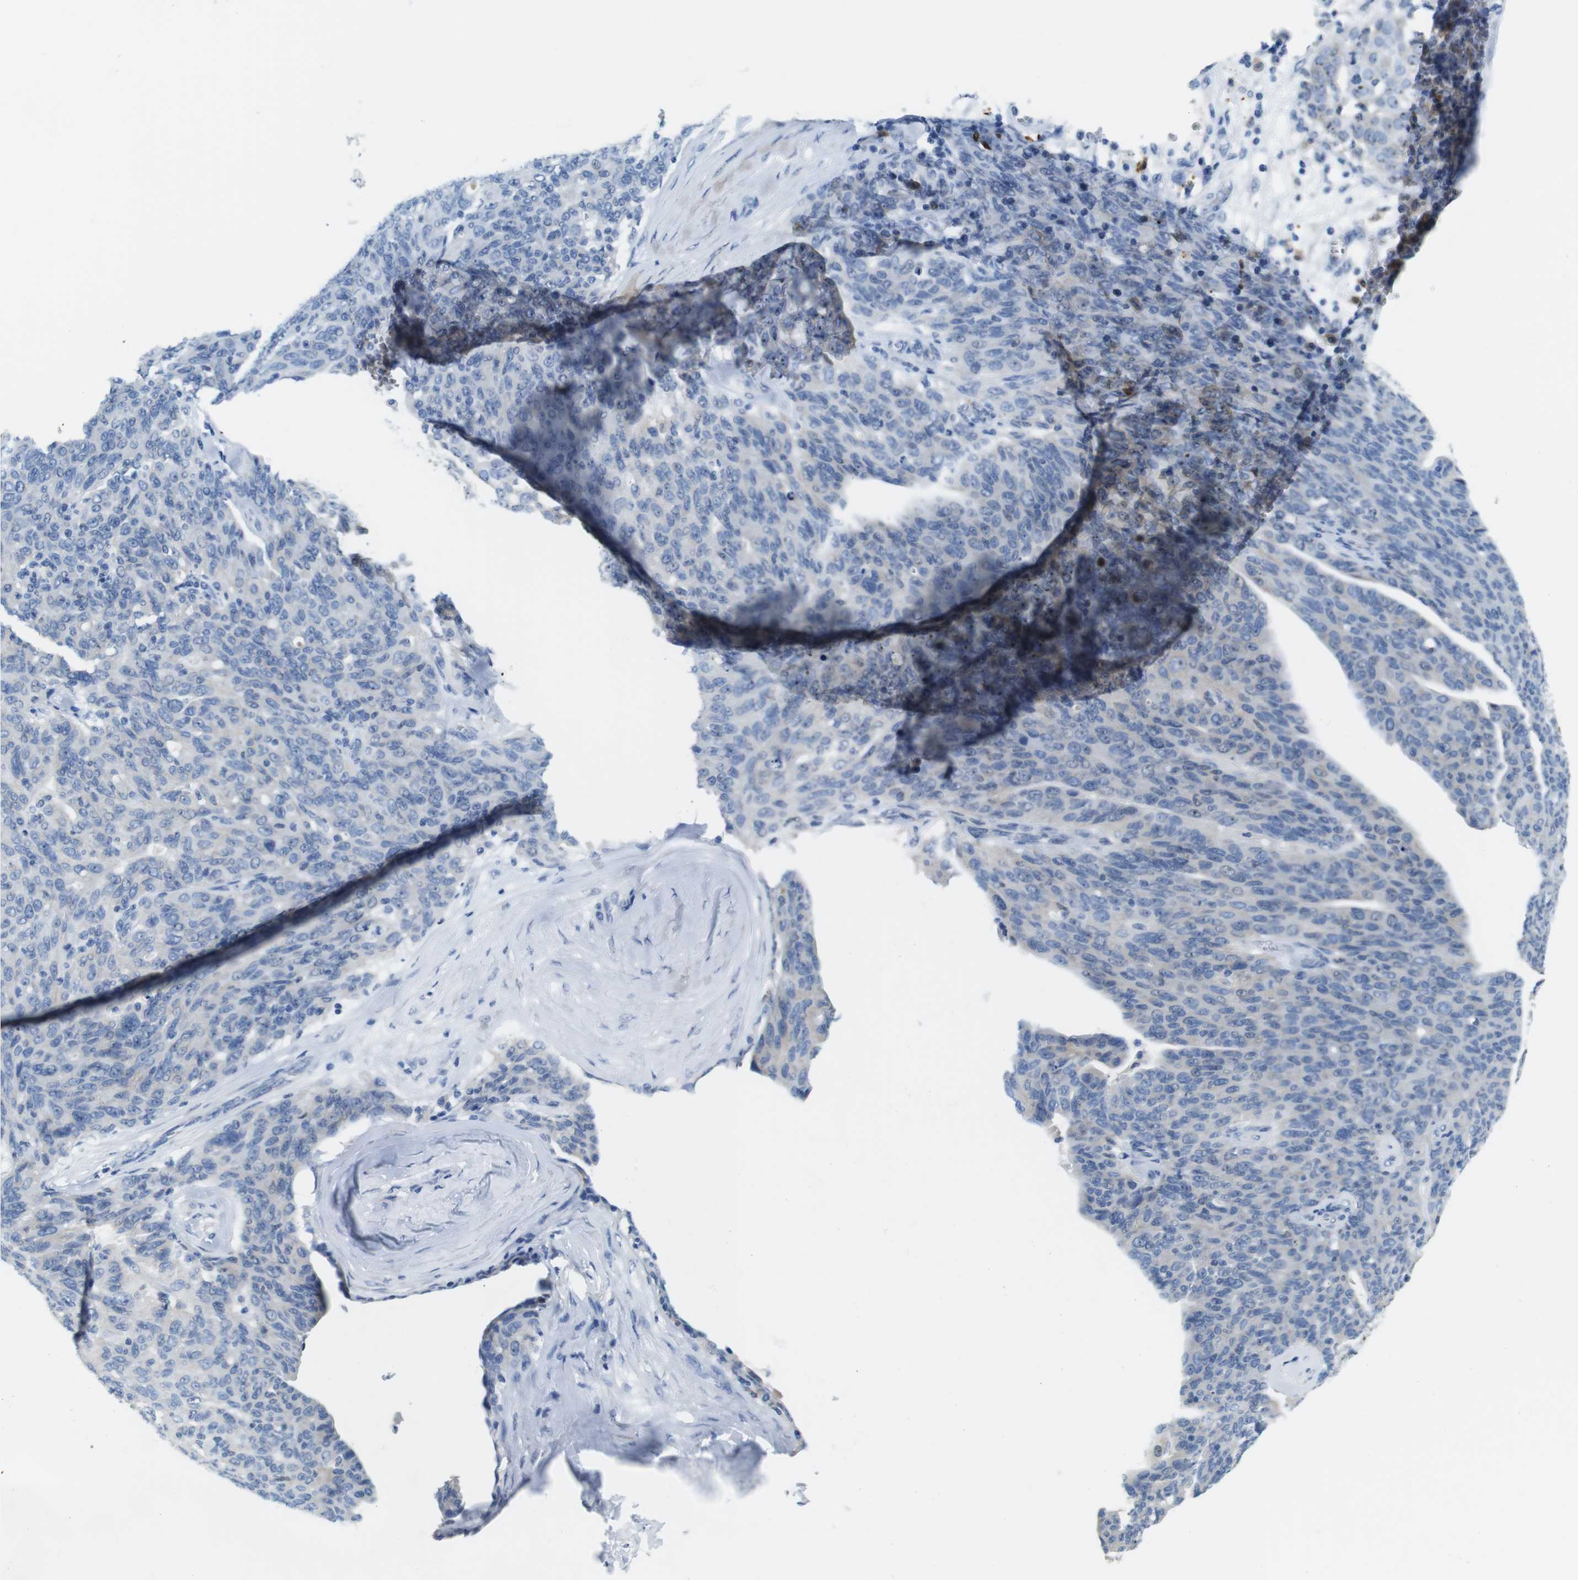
{"staining": {"intensity": "negative", "quantity": "none", "location": "none"}, "tissue": "ovarian cancer", "cell_type": "Tumor cells", "image_type": "cancer", "snomed": [{"axis": "morphology", "description": "Carcinoma, endometroid"}, {"axis": "topography", "description": "Ovary"}], "caption": "Ovarian cancer (endometroid carcinoma) stained for a protein using IHC displays no staining tumor cells.", "gene": "C1orf210", "patient": {"sex": "female", "age": 60}}